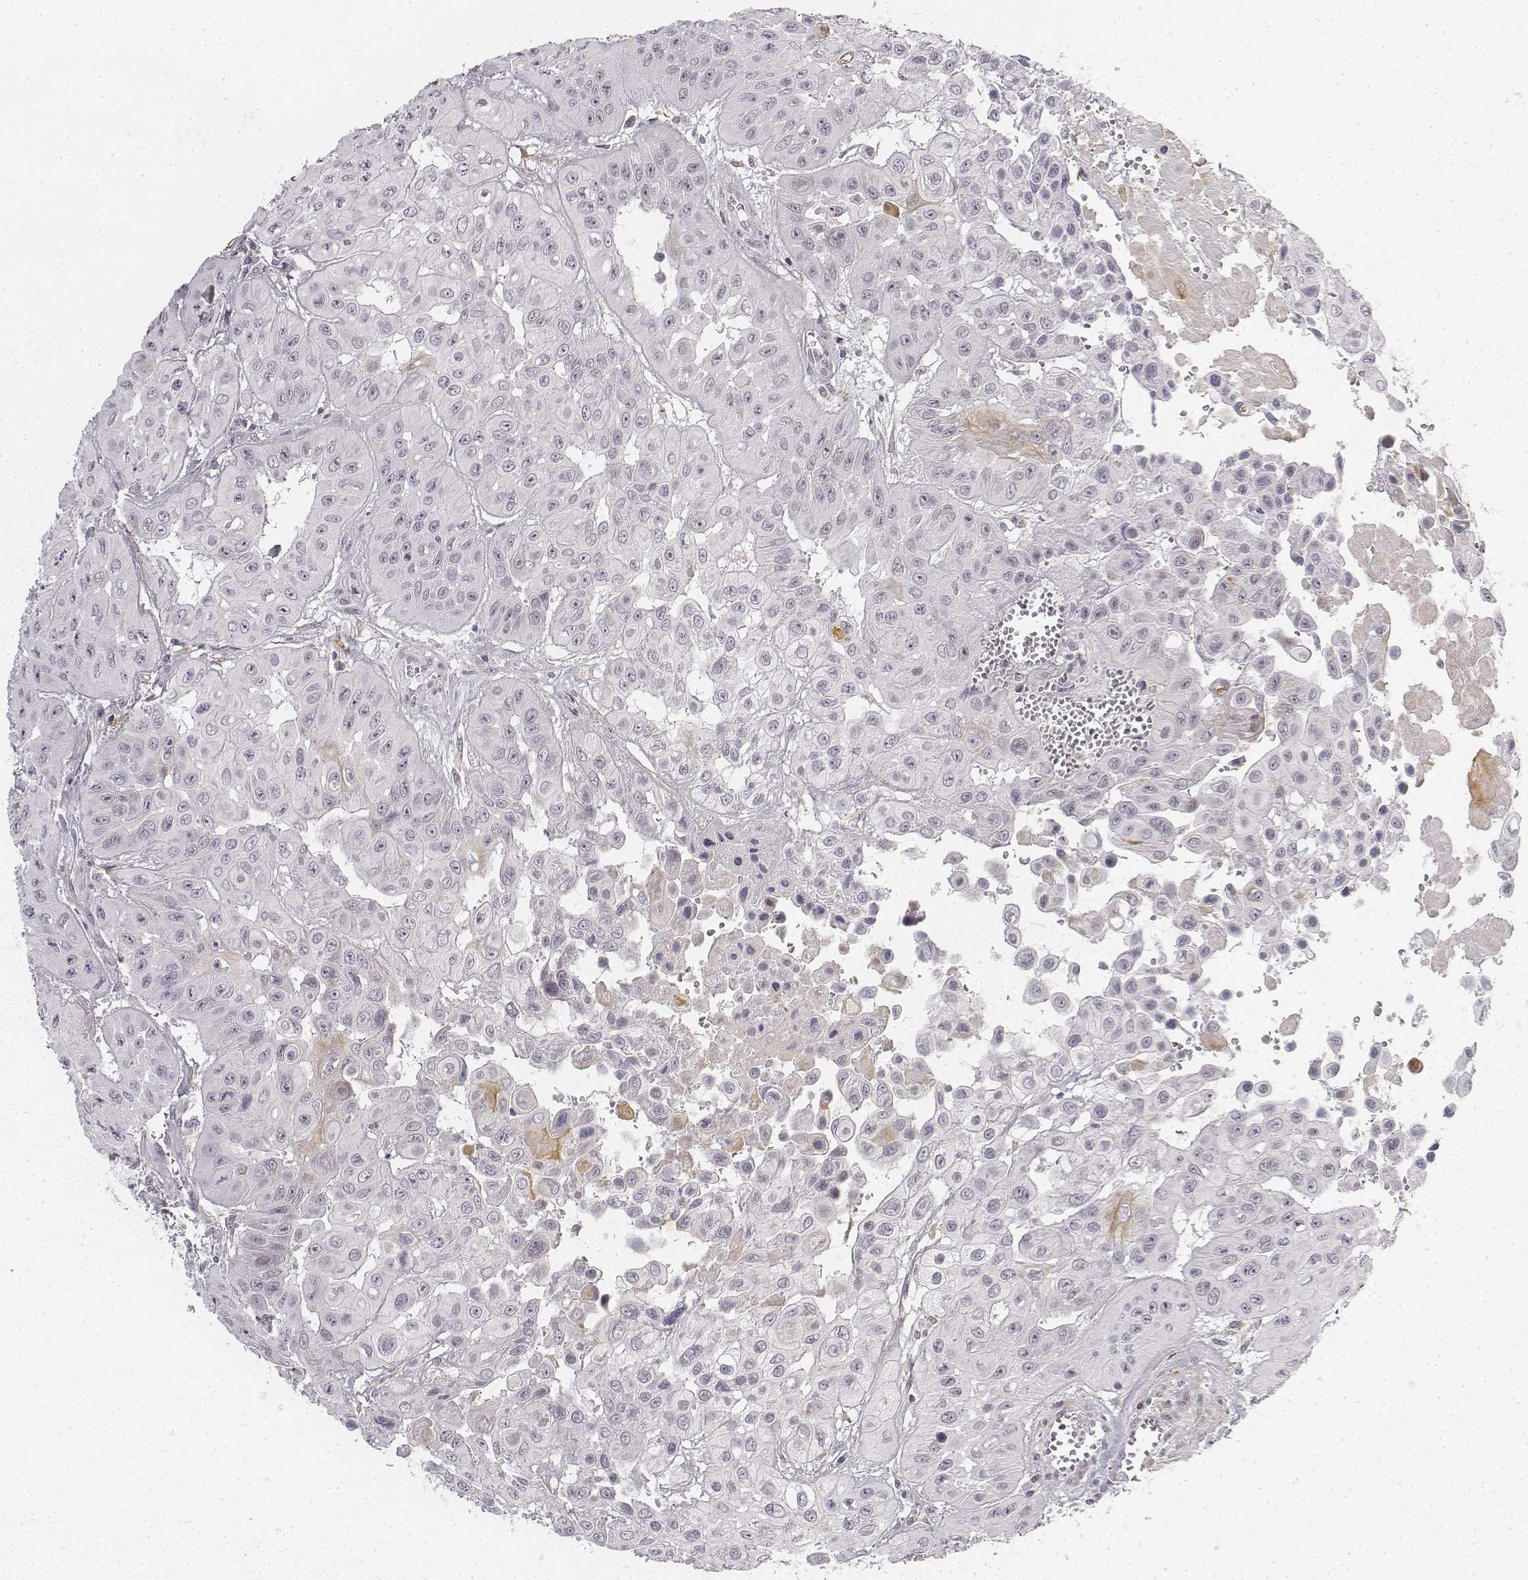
{"staining": {"intensity": "negative", "quantity": "none", "location": "none"}, "tissue": "head and neck cancer", "cell_type": "Tumor cells", "image_type": "cancer", "snomed": [{"axis": "morphology", "description": "Adenocarcinoma, NOS"}, {"axis": "topography", "description": "Head-Neck"}], "caption": "Tumor cells show no significant protein expression in head and neck cancer (adenocarcinoma). (DAB (3,3'-diaminobenzidine) immunohistochemistry (IHC) with hematoxylin counter stain).", "gene": "KRT84", "patient": {"sex": "male", "age": 73}}